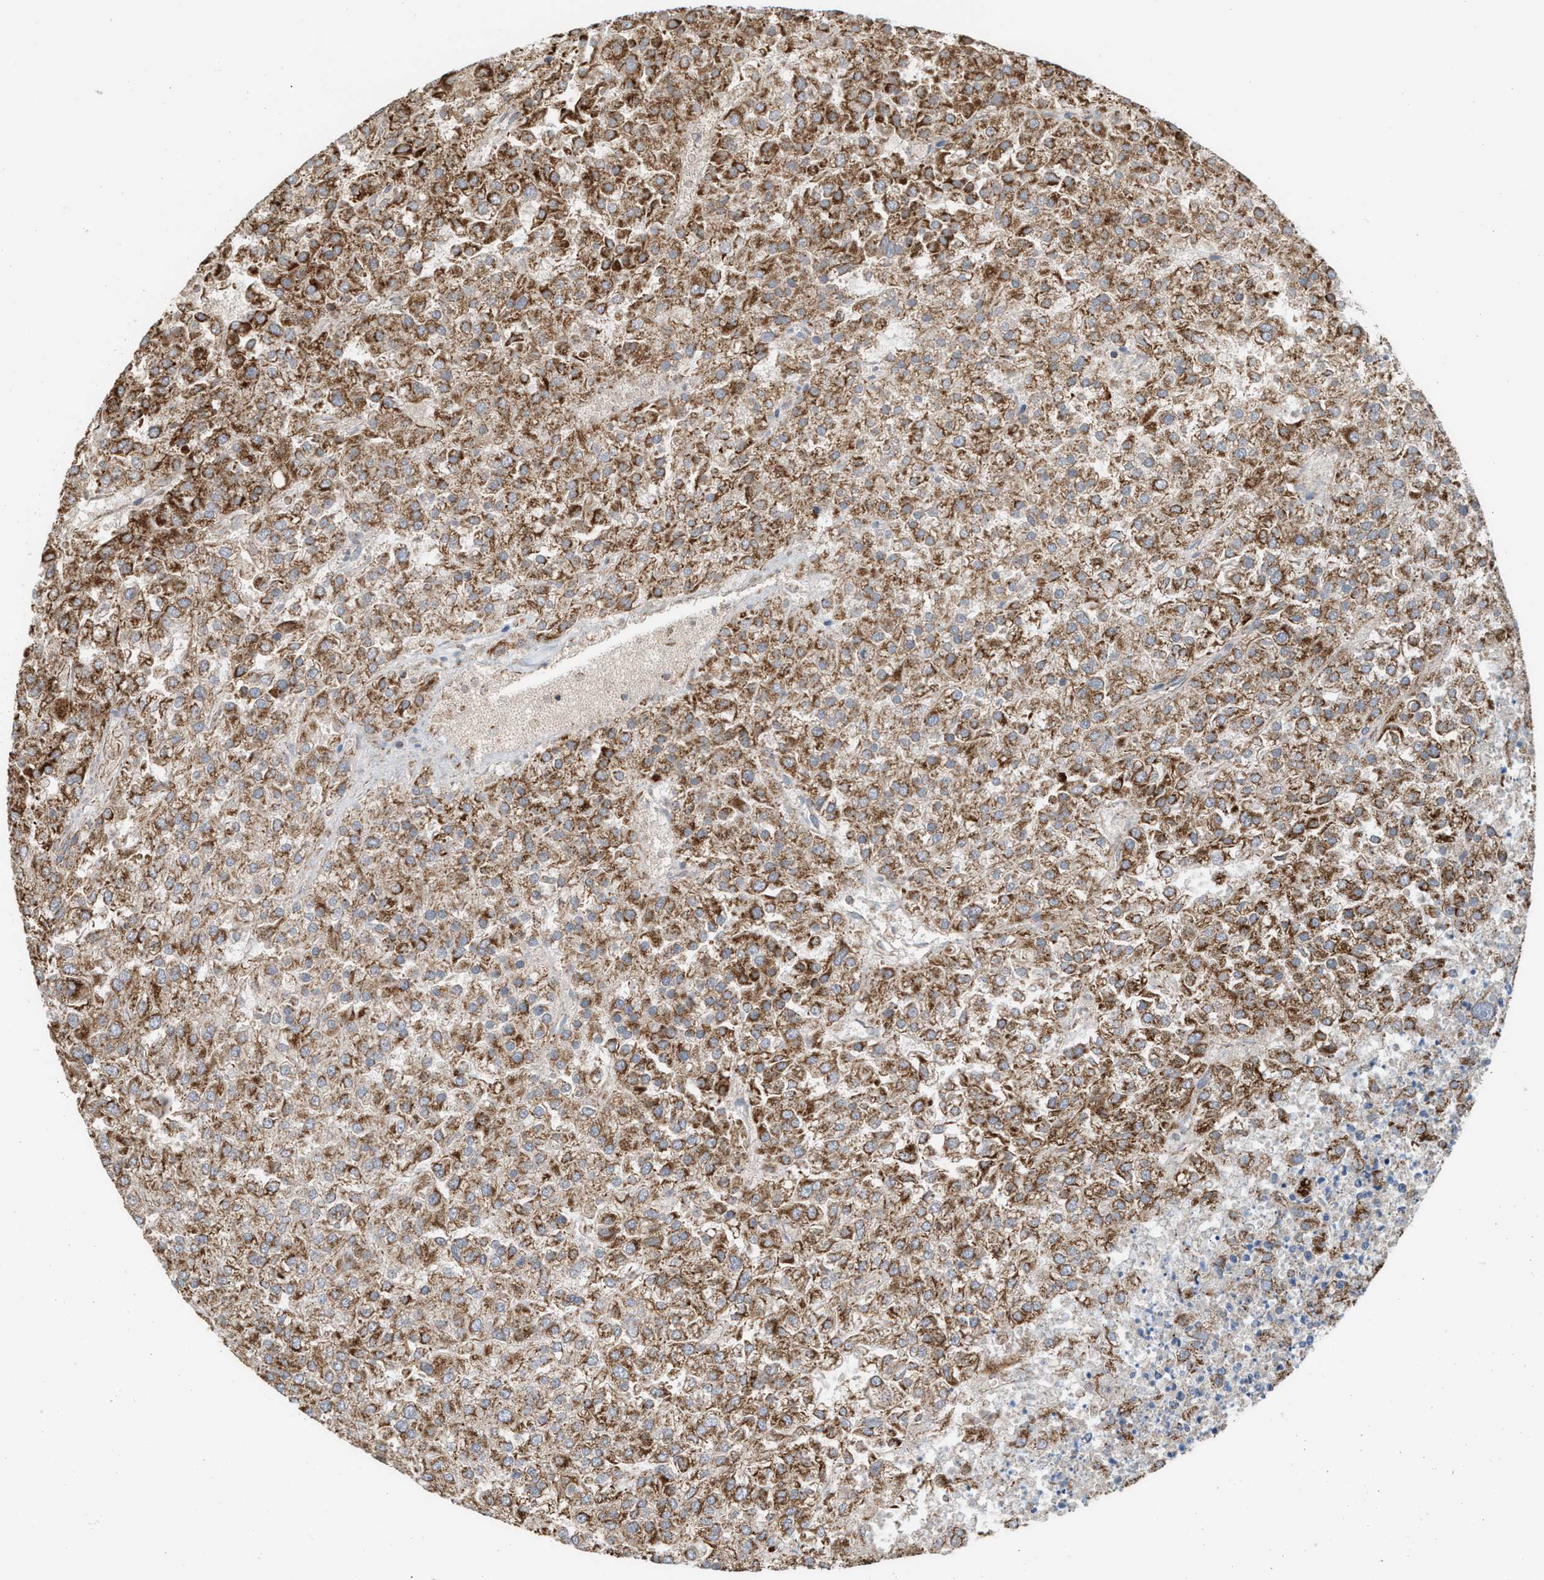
{"staining": {"intensity": "moderate", "quantity": ">75%", "location": "cytoplasmic/membranous"}, "tissue": "renal cancer", "cell_type": "Tumor cells", "image_type": "cancer", "snomed": [{"axis": "morphology", "description": "Adenocarcinoma, NOS"}, {"axis": "topography", "description": "Kidney"}], "caption": "Immunohistochemistry micrograph of human renal adenocarcinoma stained for a protein (brown), which exhibits medium levels of moderate cytoplasmic/membranous expression in approximately >75% of tumor cells.", "gene": "SGSM2", "patient": {"sex": "female", "age": 54}}